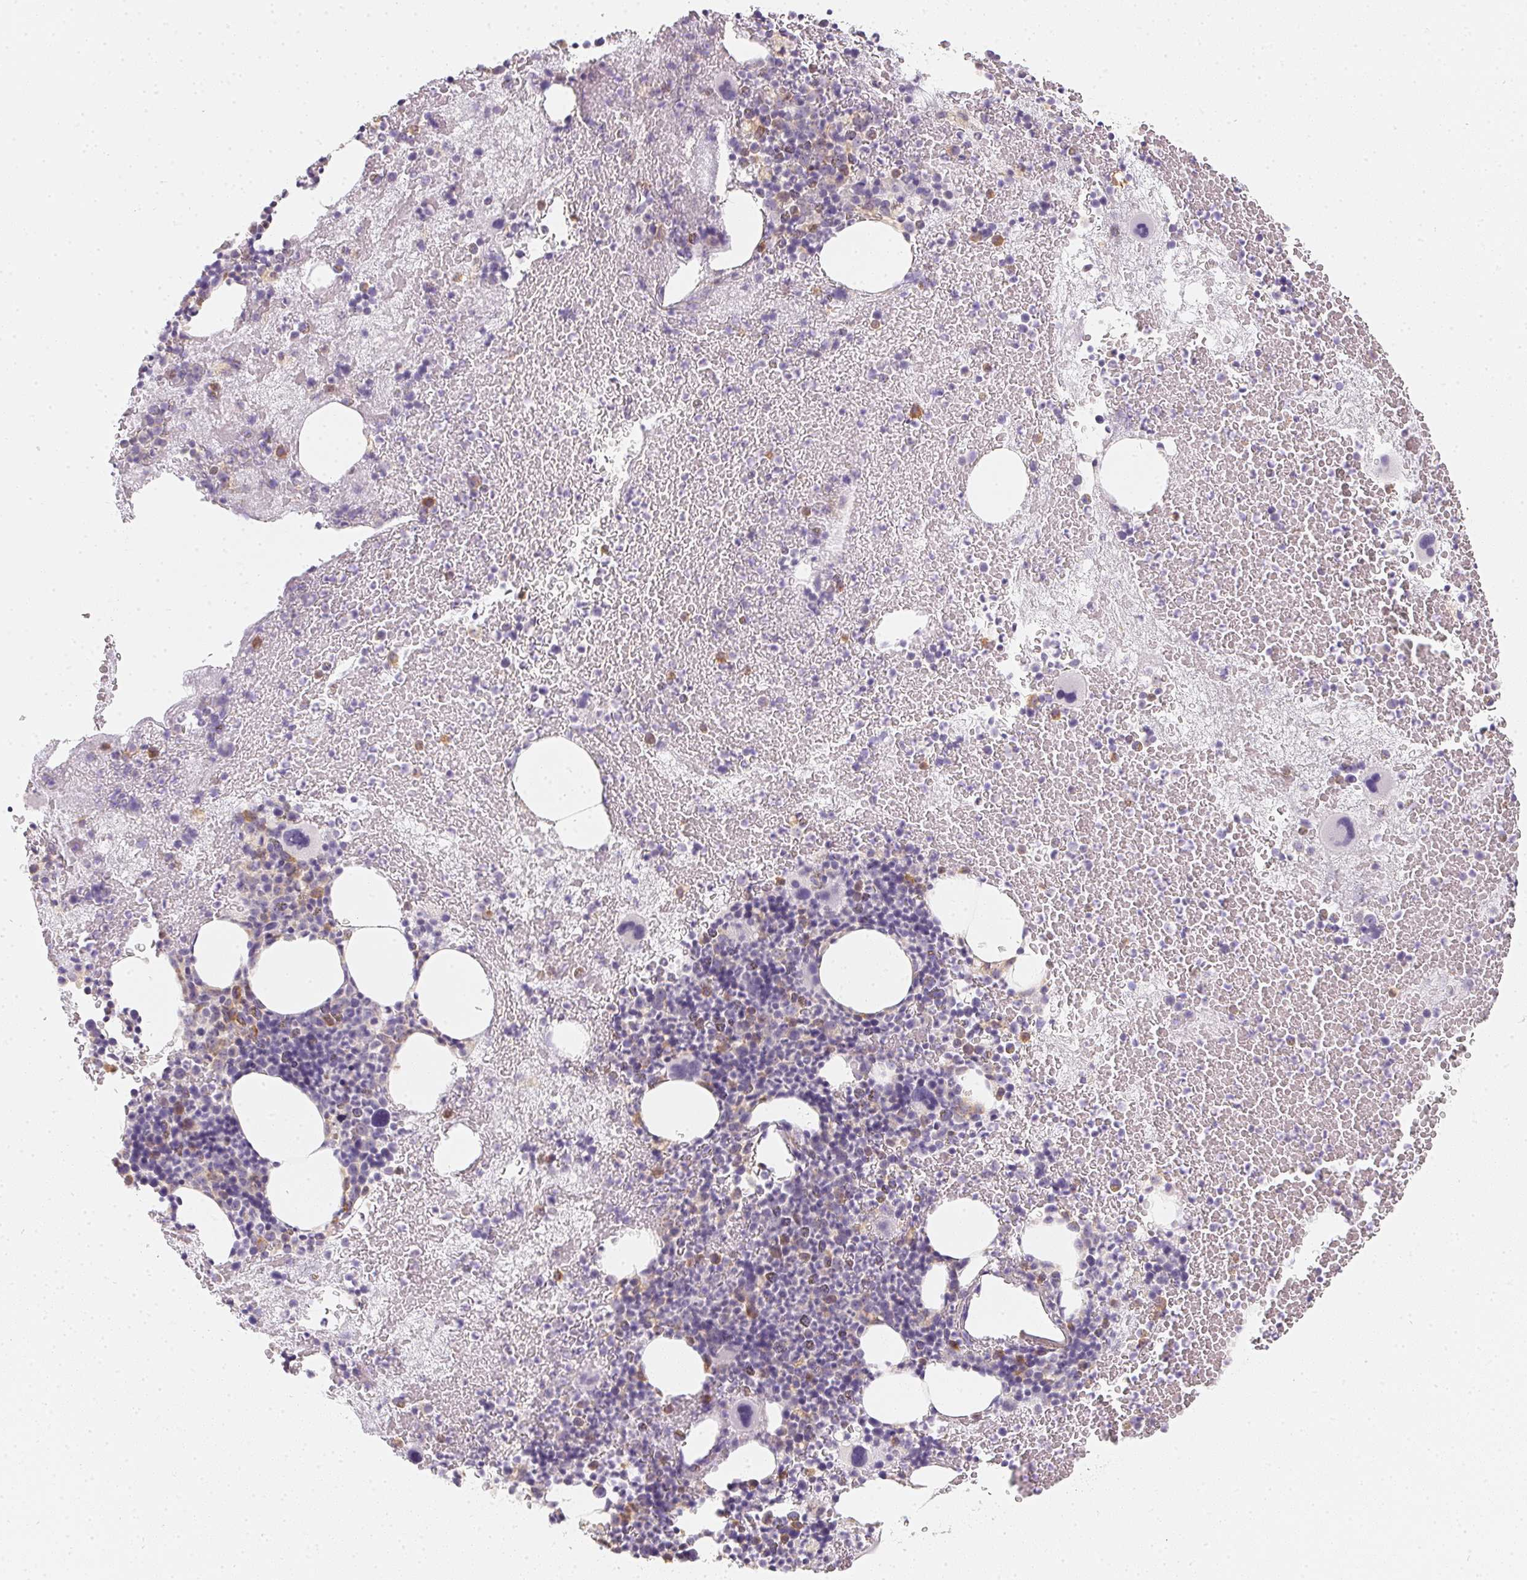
{"staining": {"intensity": "weak", "quantity": "<25%", "location": "cytoplasmic/membranous"}, "tissue": "bone marrow", "cell_type": "Hematopoietic cells", "image_type": "normal", "snomed": [{"axis": "morphology", "description": "Normal tissue, NOS"}, {"axis": "topography", "description": "Bone marrow"}], "caption": "This is a image of immunohistochemistry staining of normal bone marrow, which shows no staining in hematopoietic cells. The staining was performed using DAB to visualize the protein expression in brown, while the nuclei were stained in blue with hematoxylin (Magnification: 20x).", "gene": "SOAT1", "patient": {"sex": "male", "age": 44}}